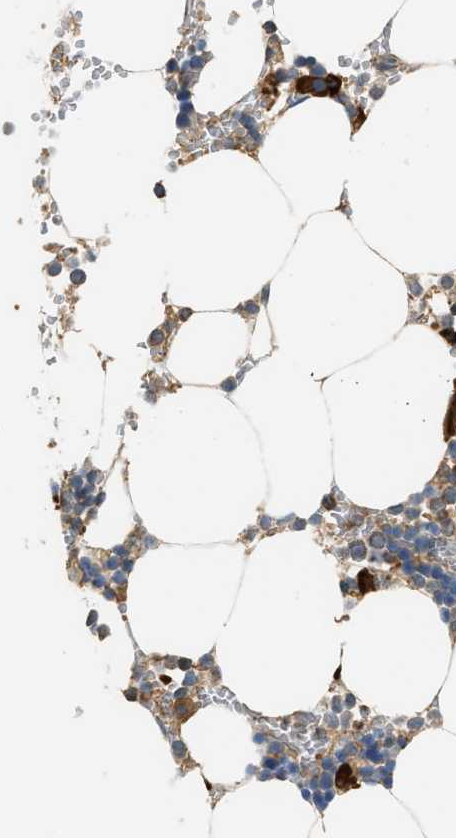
{"staining": {"intensity": "strong", "quantity": "<25%", "location": "cytoplasmic/membranous"}, "tissue": "bone marrow", "cell_type": "Hematopoietic cells", "image_type": "normal", "snomed": [{"axis": "morphology", "description": "Normal tissue, NOS"}, {"axis": "topography", "description": "Bone marrow"}], "caption": "DAB (3,3'-diaminobenzidine) immunohistochemical staining of benign human bone marrow displays strong cytoplasmic/membranous protein staining in about <25% of hematopoietic cells. Nuclei are stained in blue.", "gene": "BTN3A2", "patient": {"sex": "male", "age": 70}}